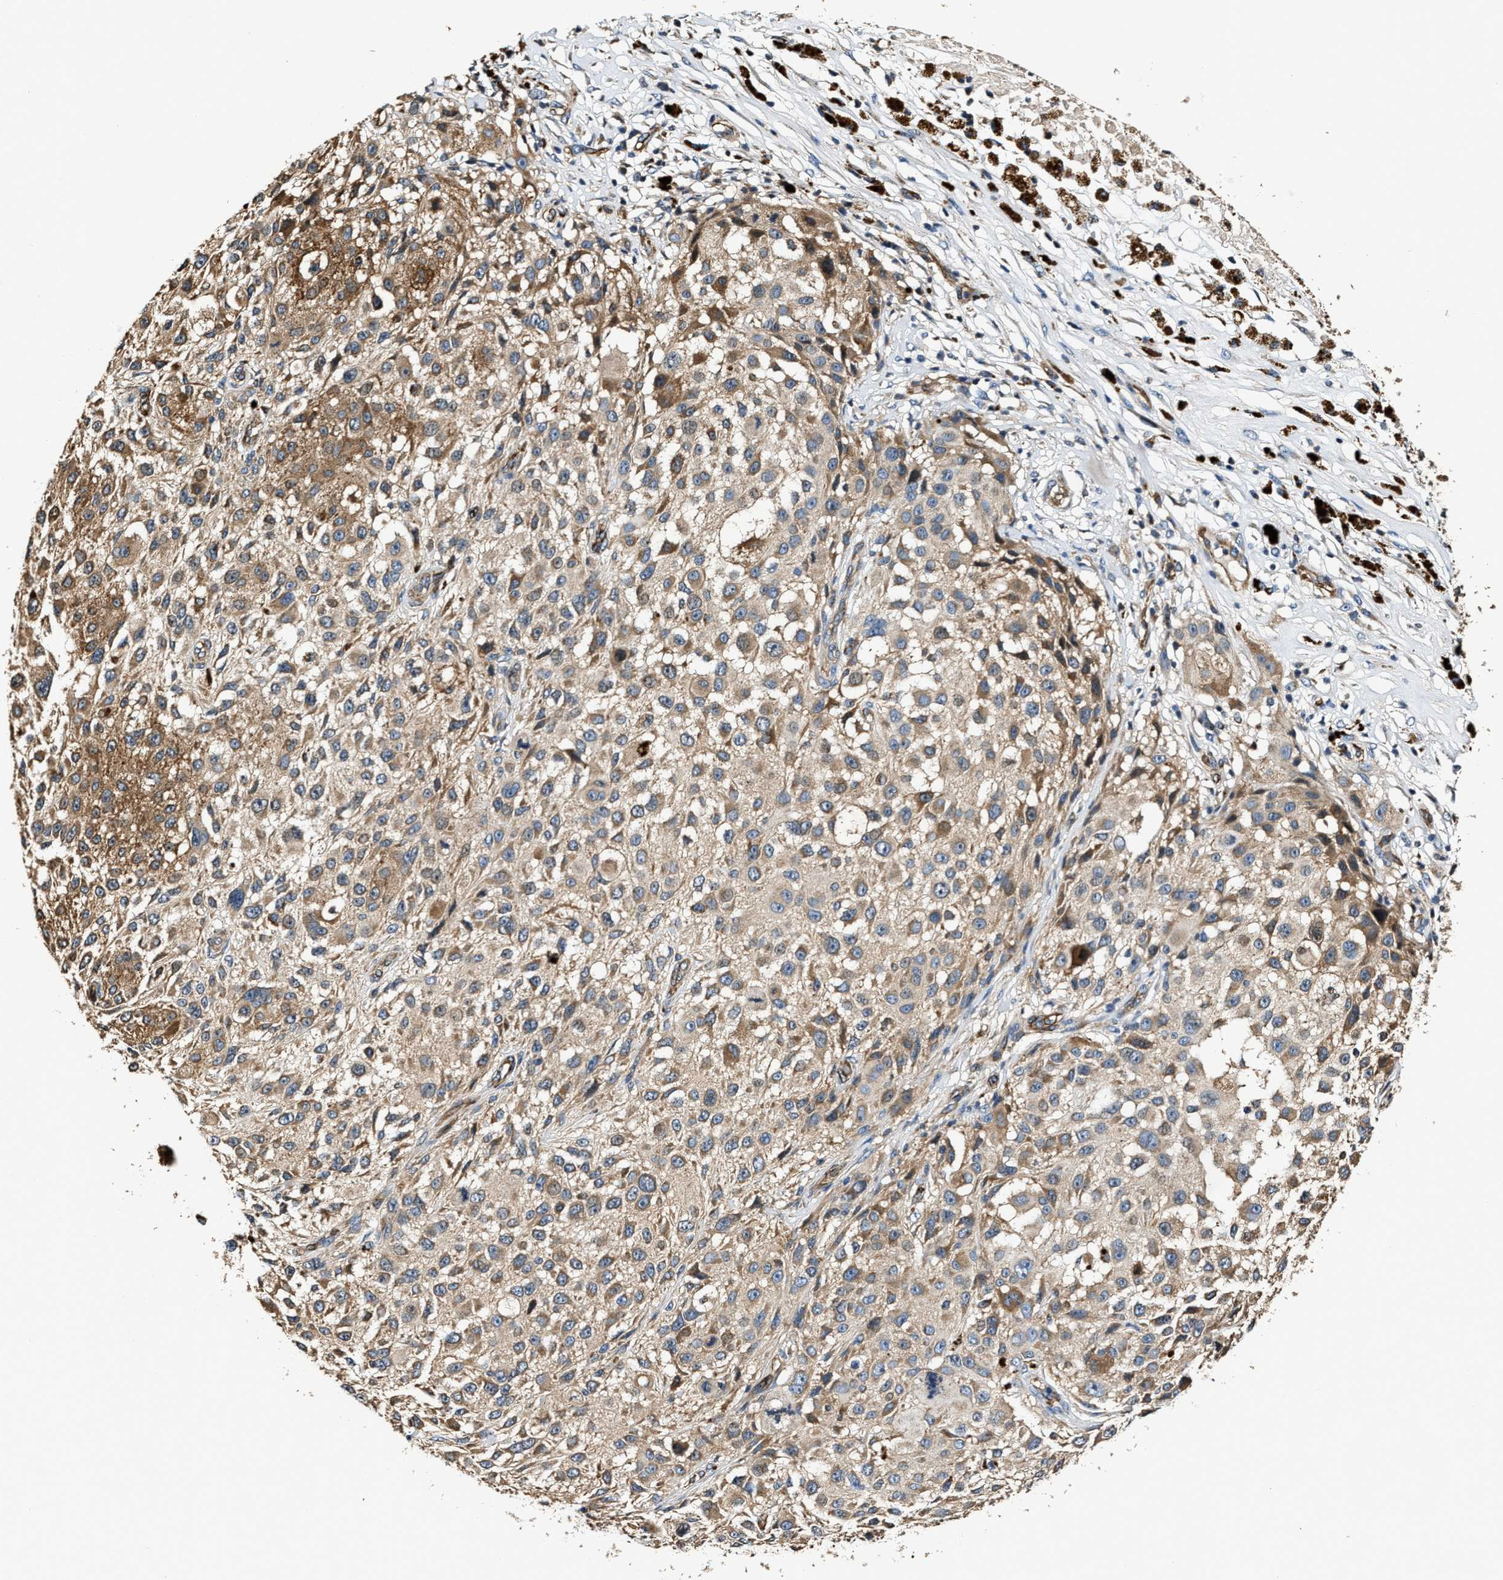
{"staining": {"intensity": "moderate", "quantity": ">75%", "location": "cytoplasmic/membranous"}, "tissue": "melanoma", "cell_type": "Tumor cells", "image_type": "cancer", "snomed": [{"axis": "morphology", "description": "Necrosis, NOS"}, {"axis": "morphology", "description": "Malignant melanoma, NOS"}, {"axis": "topography", "description": "Skin"}], "caption": "An immunohistochemistry micrograph of tumor tissue is shown. Protein staining in brown shows moderate cytoplasmic/membranous positivity in malignant melanoma within tumor cells.", "gene": "GFRA3", "patient": {"sex": "female", "age": 87}}